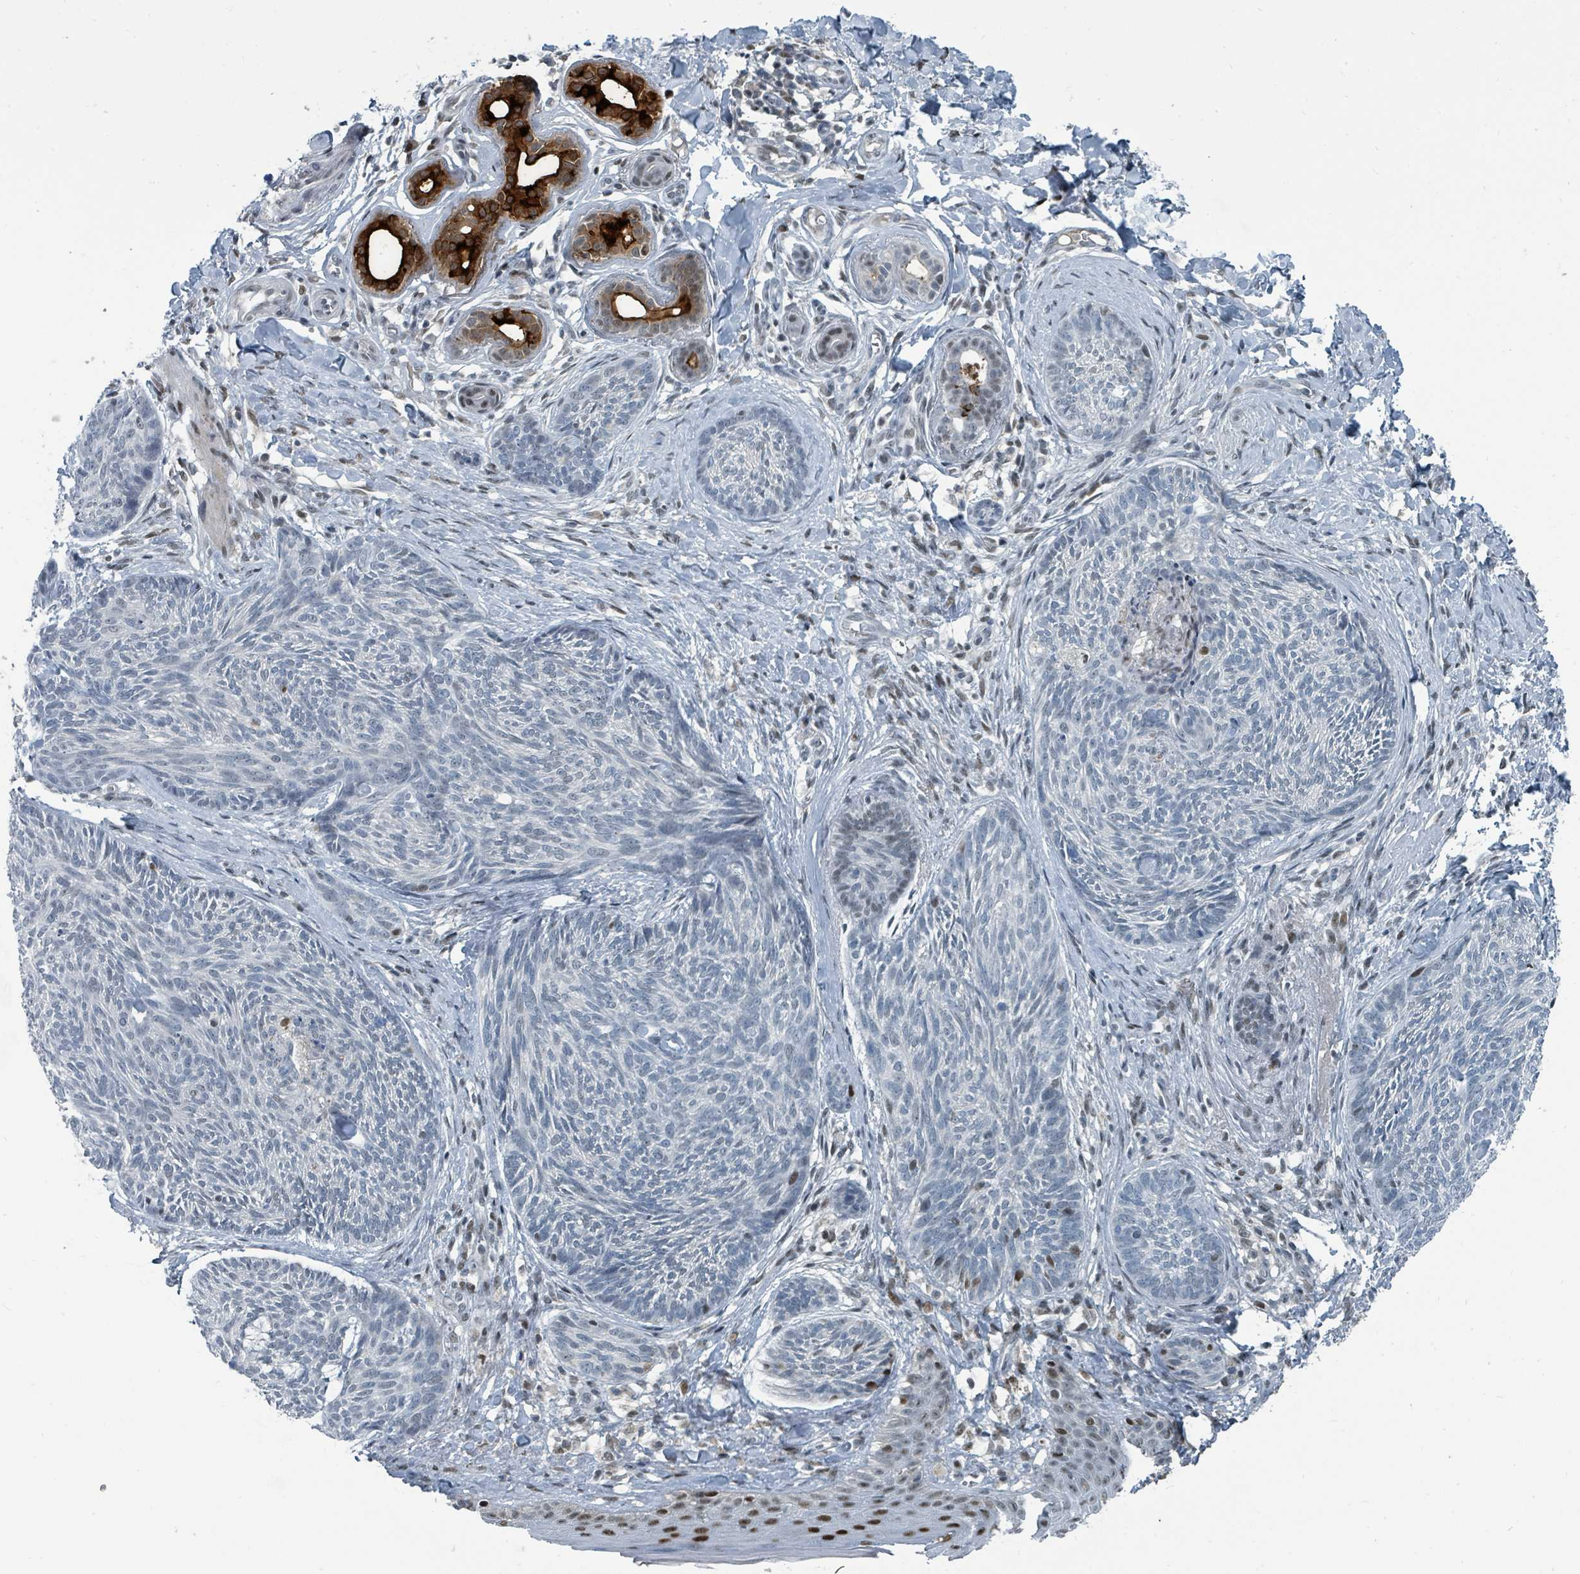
{"staining": {"intensity": "negative", "quantity": "none", "location": "none"}, "tissue": "skin cancer", "cell_type": "Tumor cells", "image_type": "cancer", "snomed": [{"axis": "morphology", "description": "Basal cell carcinoma"}, {"axis": "topography", "description": "Skin"}], "caption": "A histopathology image of skin cancer (basal cell carcinoma) stained for a protein shows no brown staining in tumor cells.", "gene": "UCK1", "patient": {"sex": "male", "age": 73}}